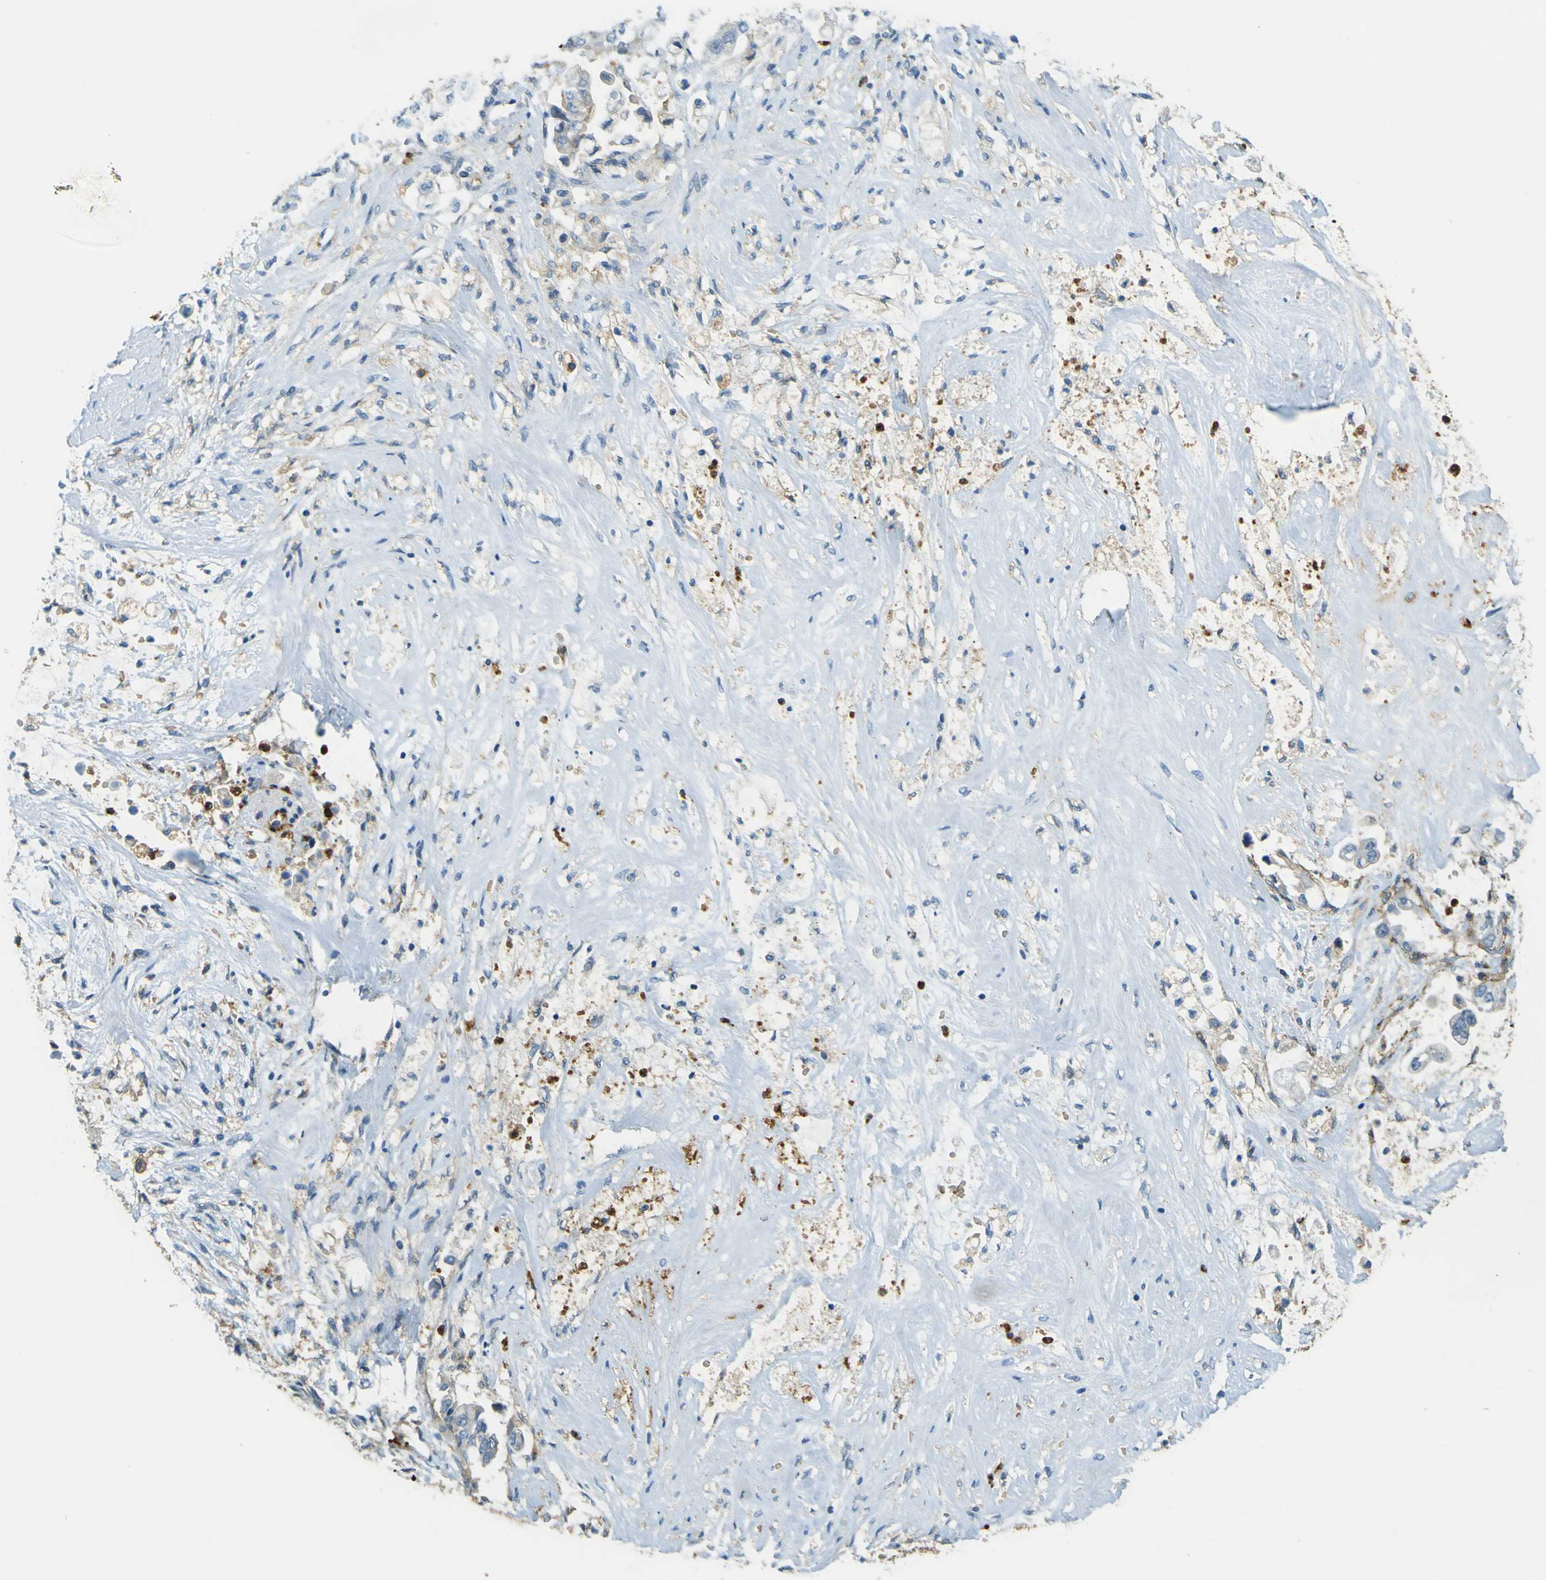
{"staining": {"intensity": "negative", "quantity": "none", "location": "none"}, "tissue": "stomach cancer", "cell_type": "Tumor cells", "image_type": "cancer", "snomed": [{"axis": "morphology", "description": "Adenocarcinoma, NOS"}, {"axis": "topography", "description": "Stomach"}], "caption": "Tumor cells are negative for protein expression in human adenocarcinoma (stomach). Nuclei are stained in blue.", "gene": "PLXDC1", "patient": {"sex": "male", "age": 62}}